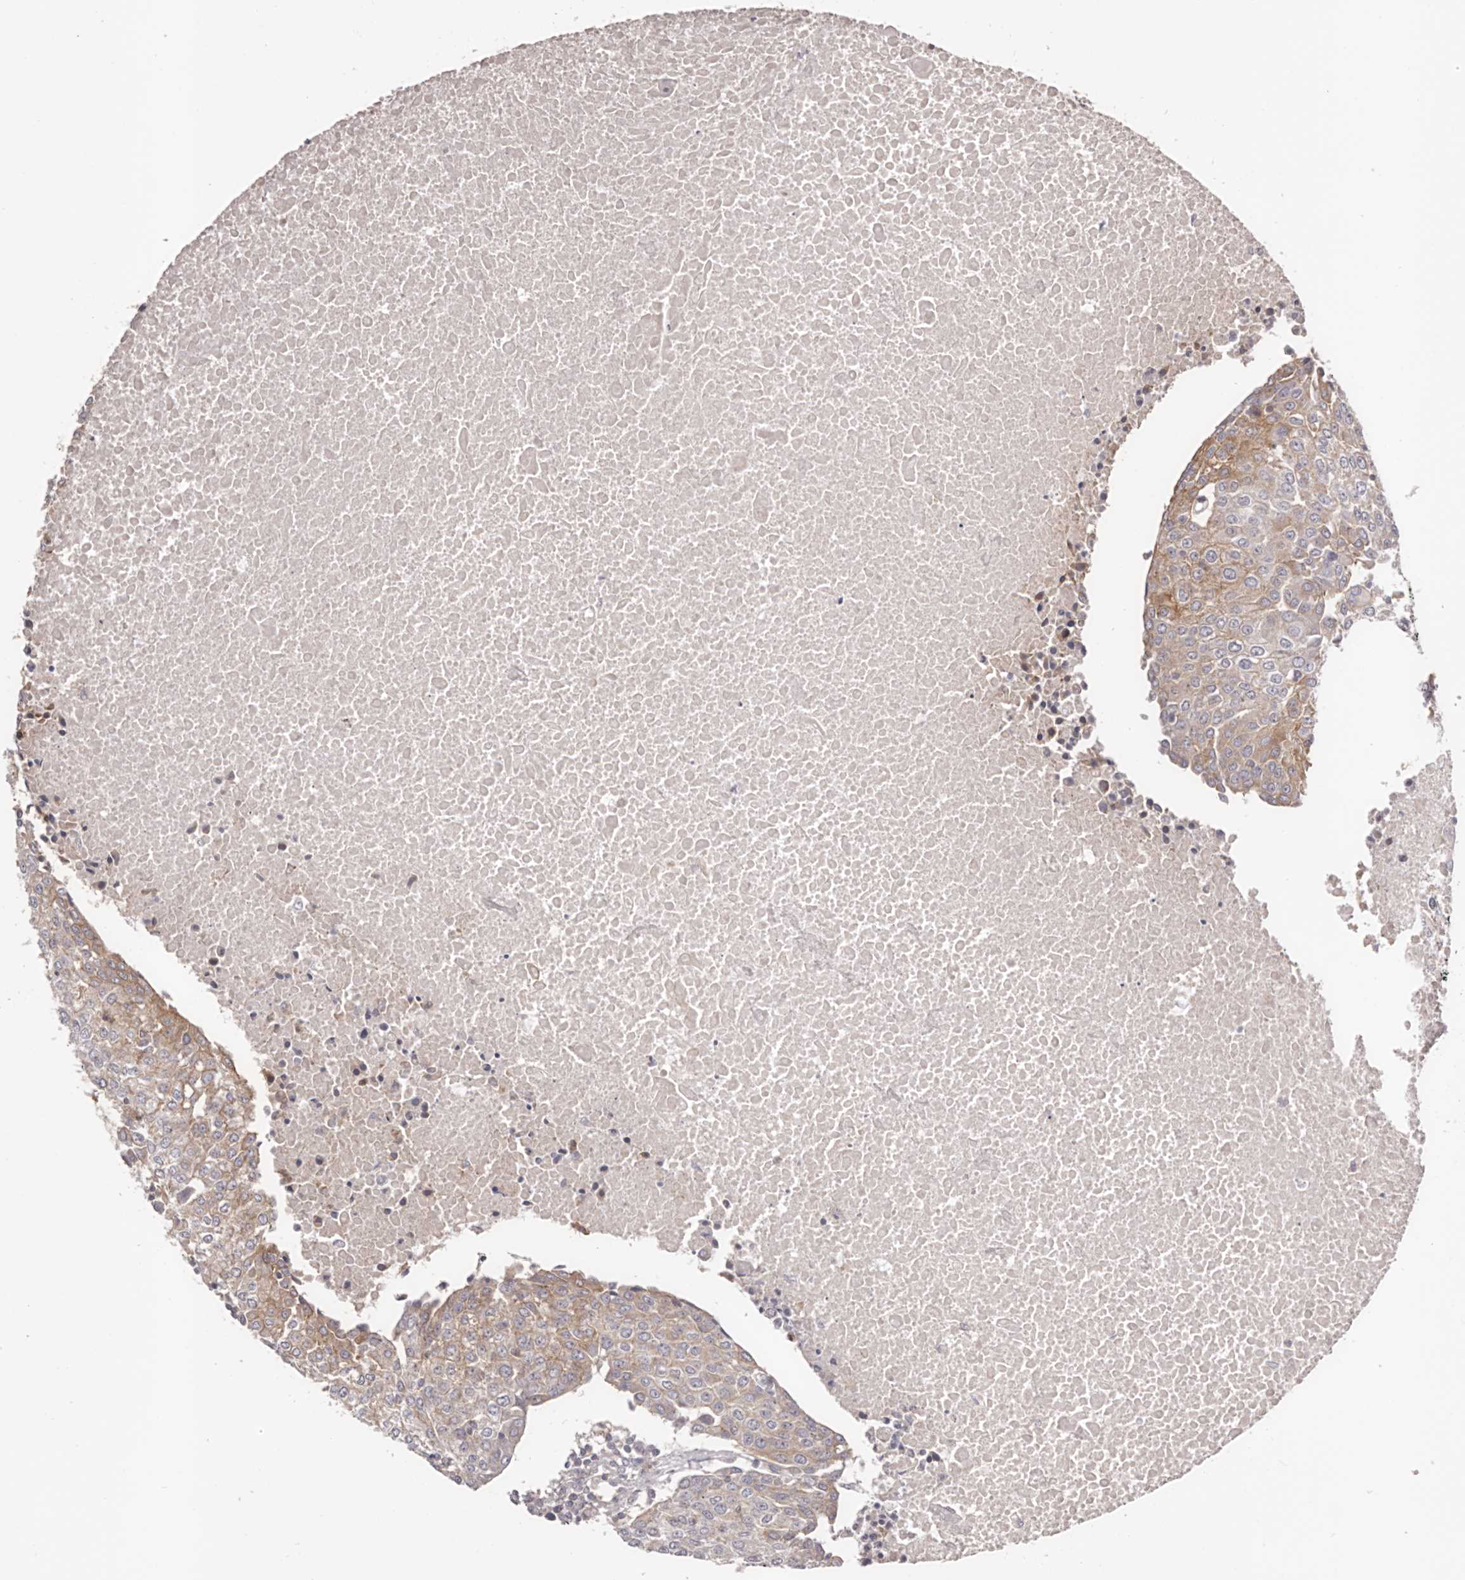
{"staining": {"intensity": "weak", "quantity": "25%-75%", "location": "cytoplasmic/membranous"}, "tissue": "urothelial cancer", "cell_type": "Tumor cells", "image_type": "cancer", "snomed": [{"axis": "morphology", "description": "Urothelial carcinoma, High grade"}, {"axis": "topography", "description": "Urinary bladder"}], "caption": "High-grade urothelial carcinoma stained with DAB IHC reveals low levels of weak cytoplasmic/membranous staining in approximately 25%-75% of tumor cells. (DAB (3,3'-diaminobenzidine) IHC with brightfield microscopy, high magnification).", "gene": "DMRT2", "patient": {"sex": "female", "age": 85}}